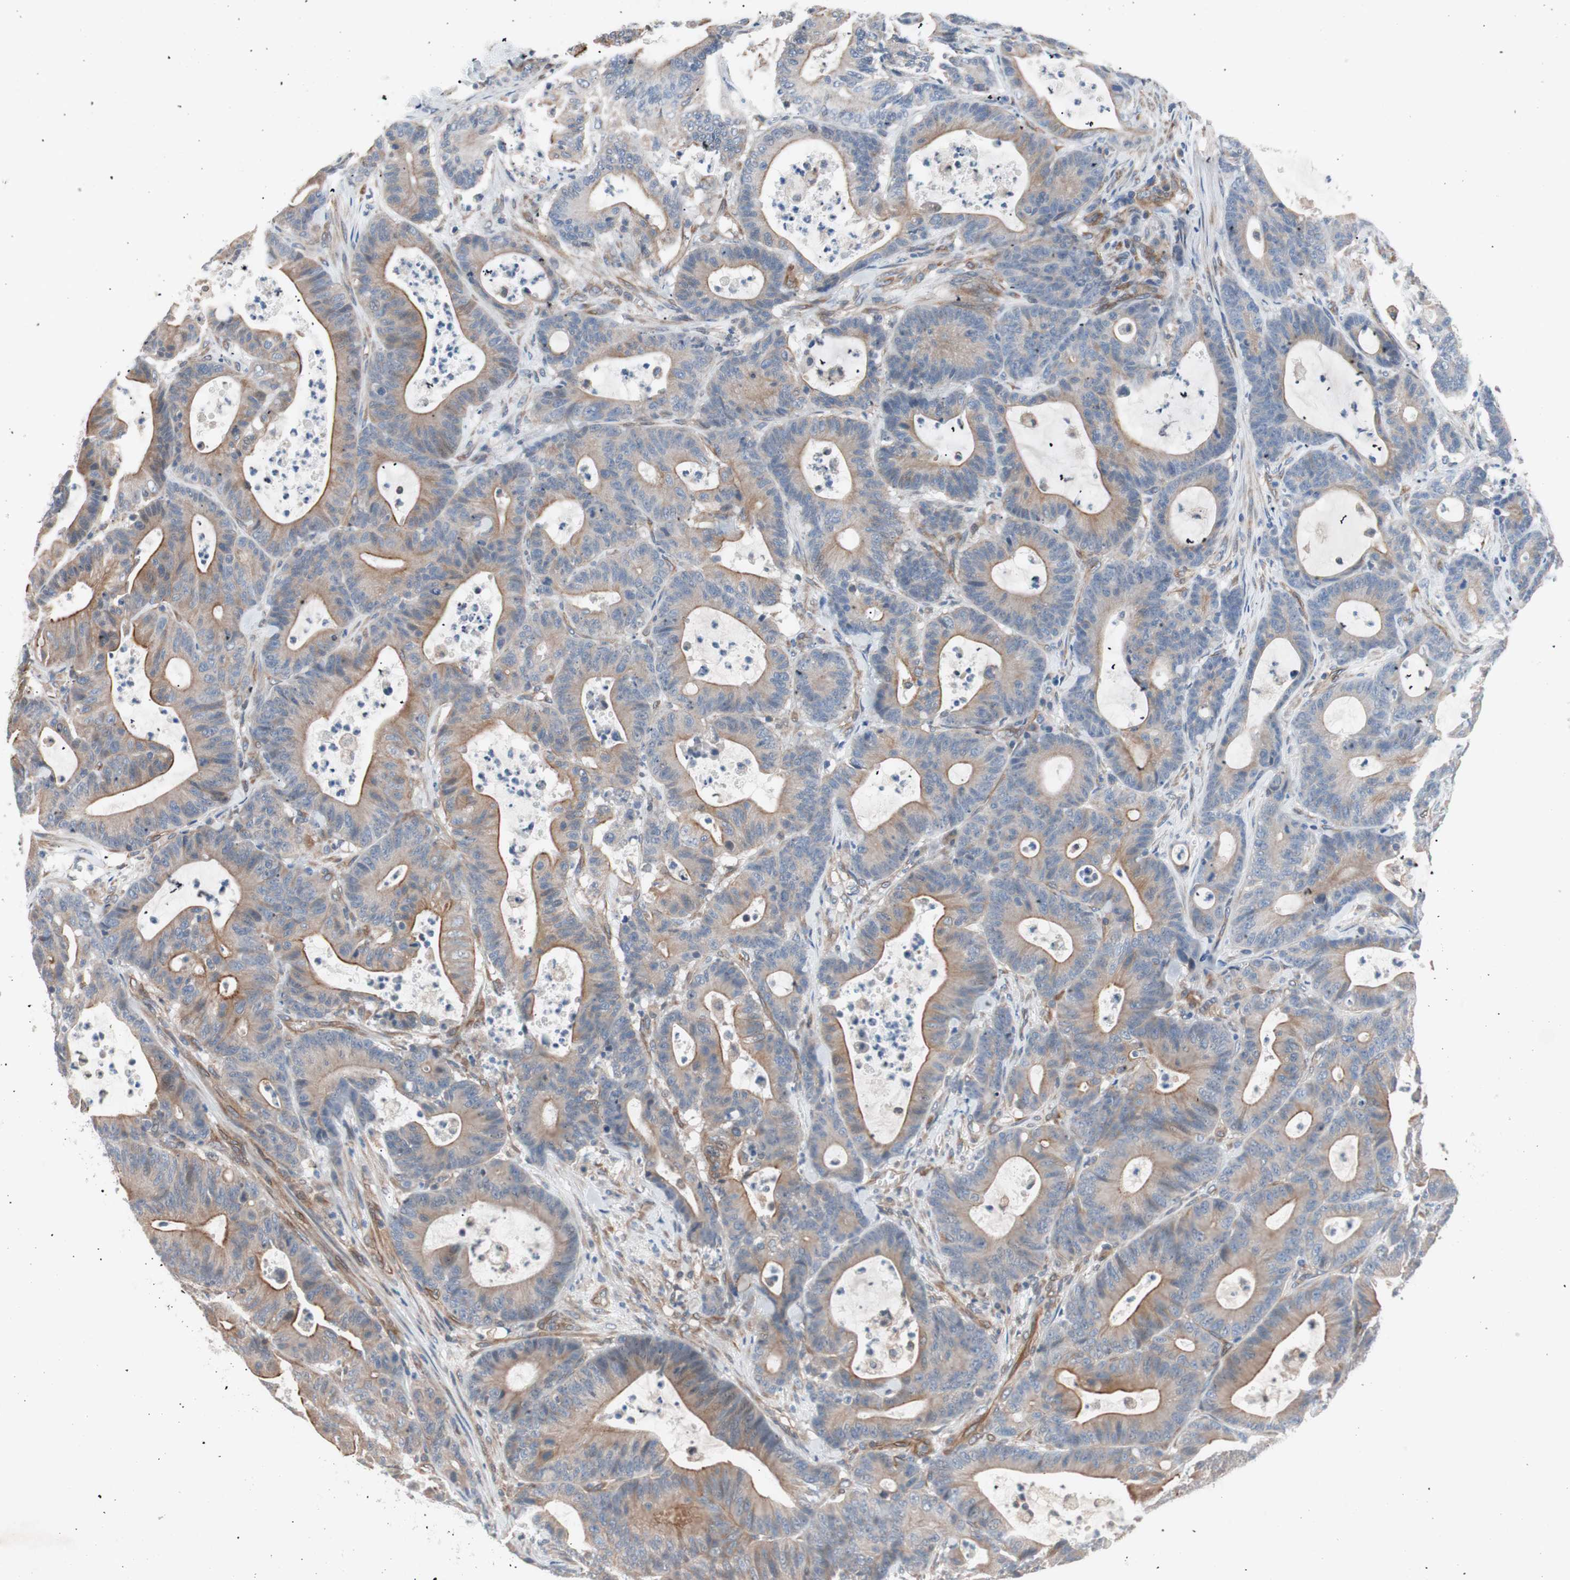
{"staining": {"intensity": "weak", "quantity": "25%-75%", "location": "cytoplasmic/membranous"}, "tissue": "colorectal cancer", "cell_type": "Tumor cells", "image_type": "cancer", "snomed": [{"axis": "morphology", "description": "Adenocarcinoma, NOS"}, {"axis": "topography", "description": "Colon"}], "caption": "Immunohistochemistry (IHC) photomicrograph of human colorectal cancer stained for a protein (brown), which shows low levels of weak cytoplasmic/membranous staining in approximately 25%-75% of tumor cells.", "gene": "SMG1", "patient": {"sex": "female", "age": 84}}